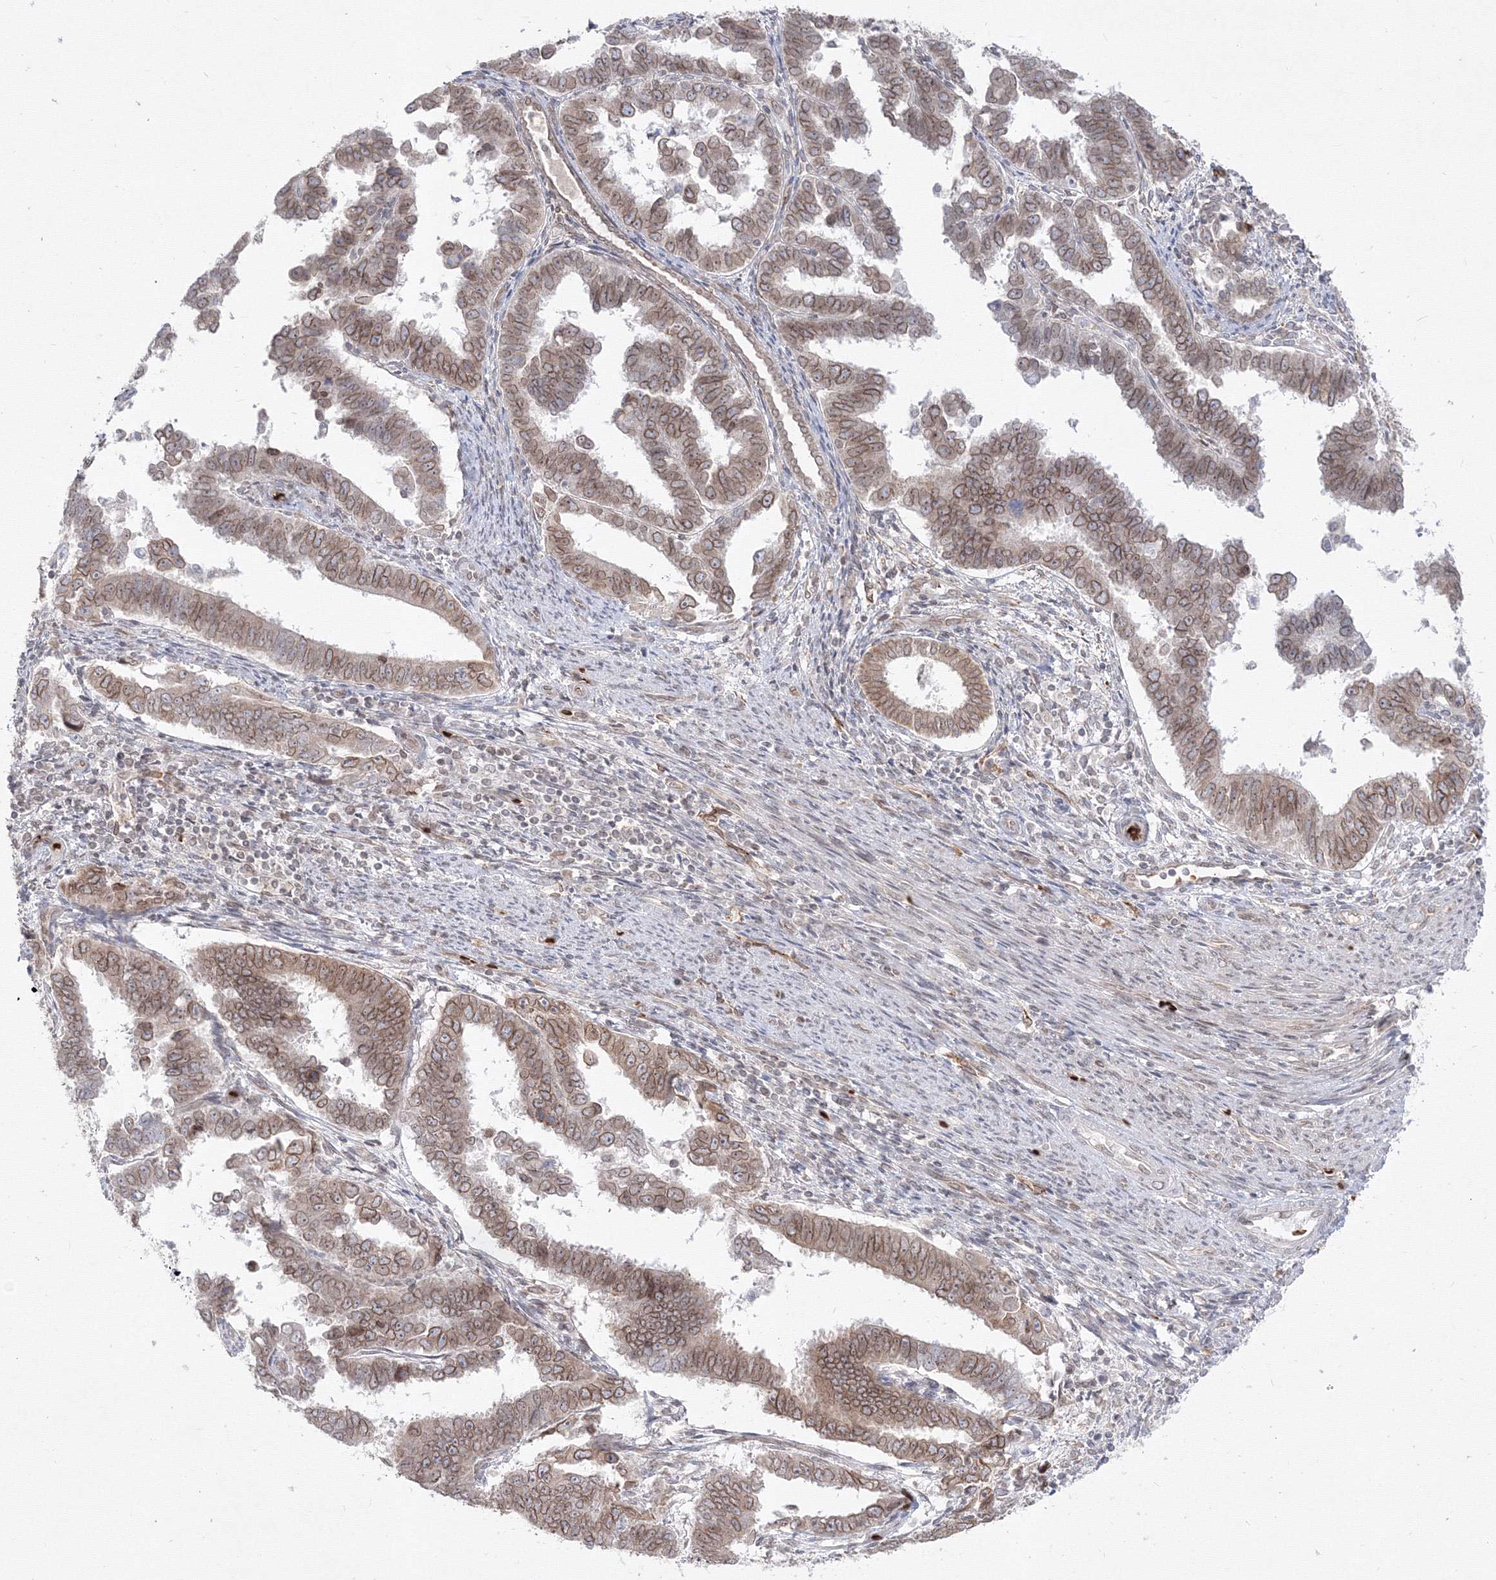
{"staining": {"intensity": "moderate", "quantity": ">75%", "location": "cytoplasmic/membranous,nuclear"}, "tissue": "endometrial cancer", "cell_type": "Tumor cells", "image_type": "cancer", "snomed": [{"axis": "morphology", "description": "Adenocarcinoma, NOS"}, {"axis": "topography", "description": "Endometrium"}], "caption": "DAB immunohistochemical staining of endometrial cancer exhibits moderate cytoplasmic/membranous and nuclear protein expression in about >75% of tumor cells.", "gene": "DNAJB2", "patient": {"sex": "female", "age": 75}}